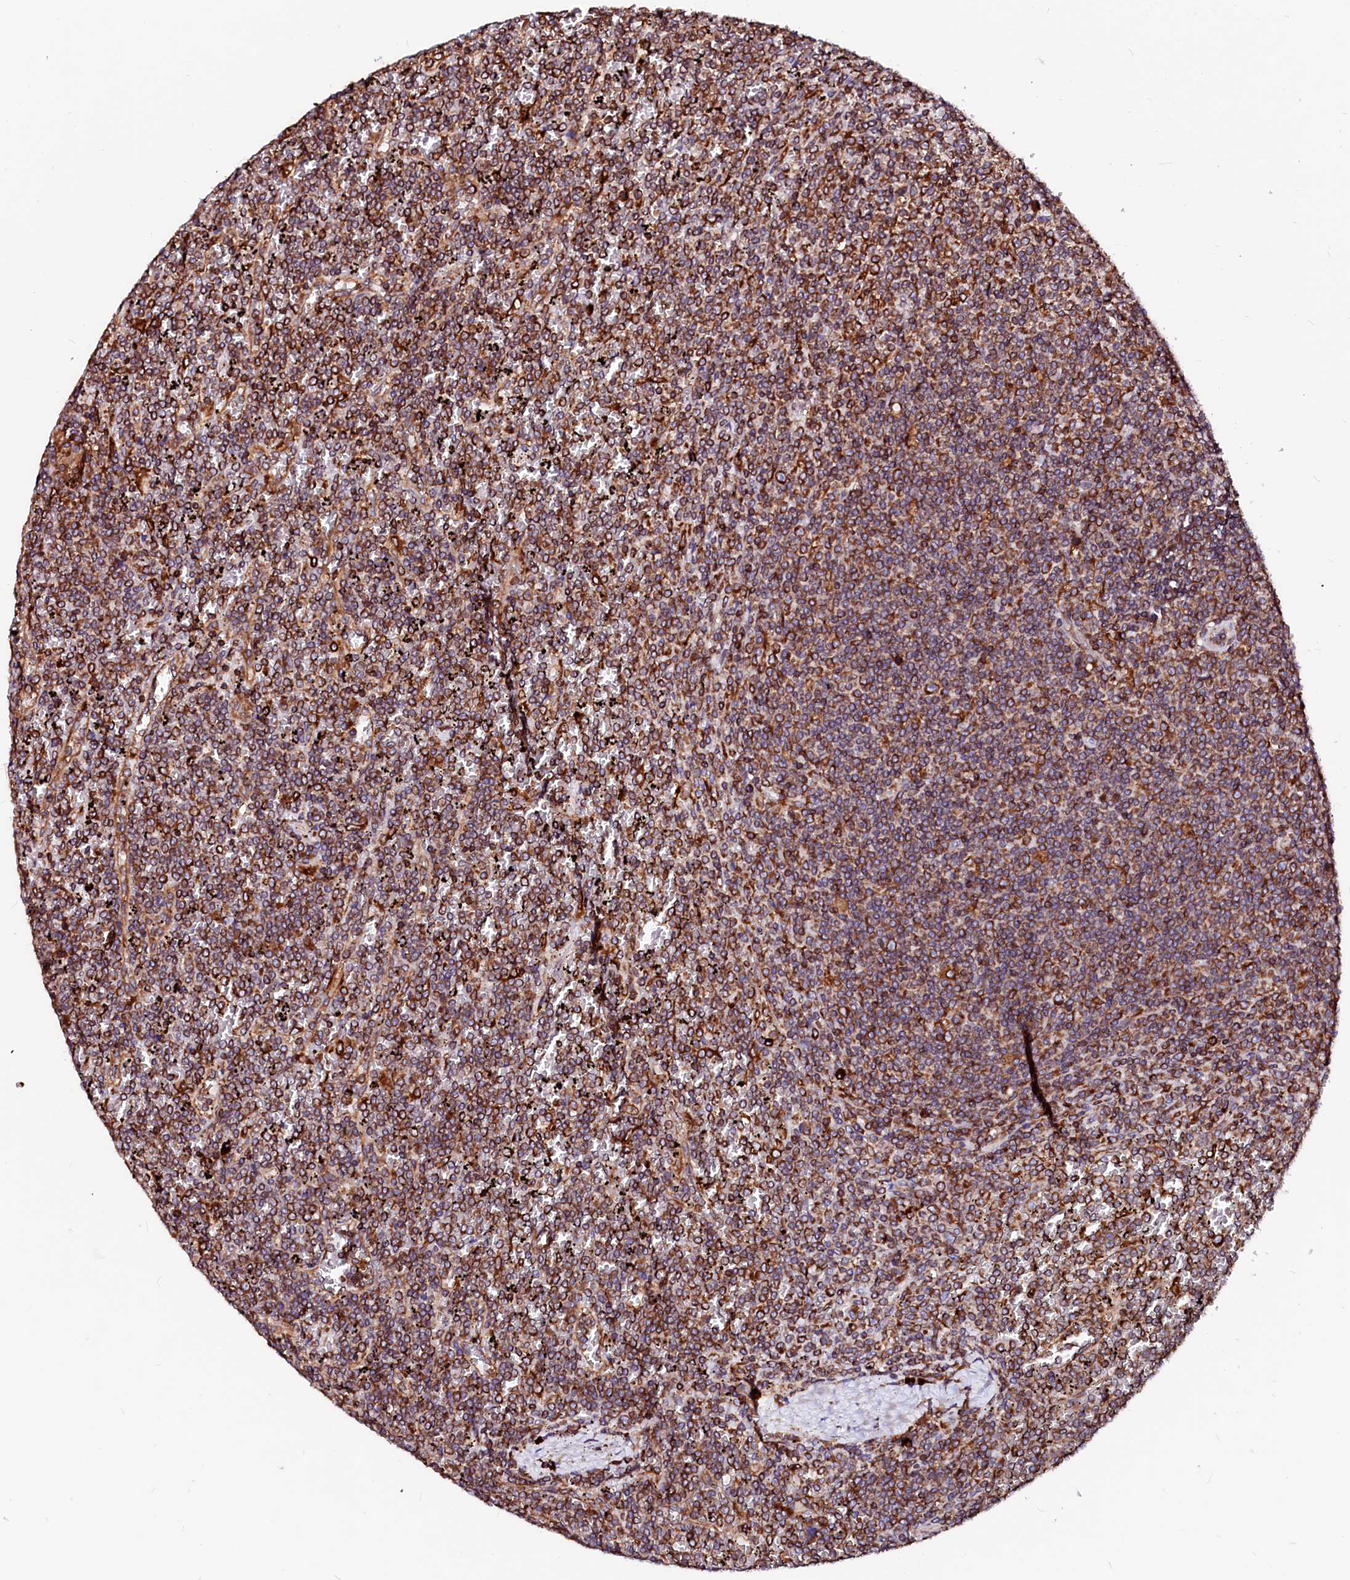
{"staining": {"intensity": "strong", "quantity": ">75%", "location": "cytoplasmic/membranous"}, "tissue": "lymphoma", "cell_type": "Tumor cells", "image_type": "cancer", "snomed": [{"axis": "morphology", "description": "Malignant lymphoma, non-Hodgkin's type, Low grade"}, {"axis": "topography", "description": "Spleen"}], "caption": "Immunohistochemical staining of malignant lymphoma, non-Hodgkin's type (low-grade) exhibits high levels of strong cytoplasmic/membranous protein staining in about >75% of tumor cells.", "gene": "DERL1", "patient": {"sex": "female", "age": 19}}